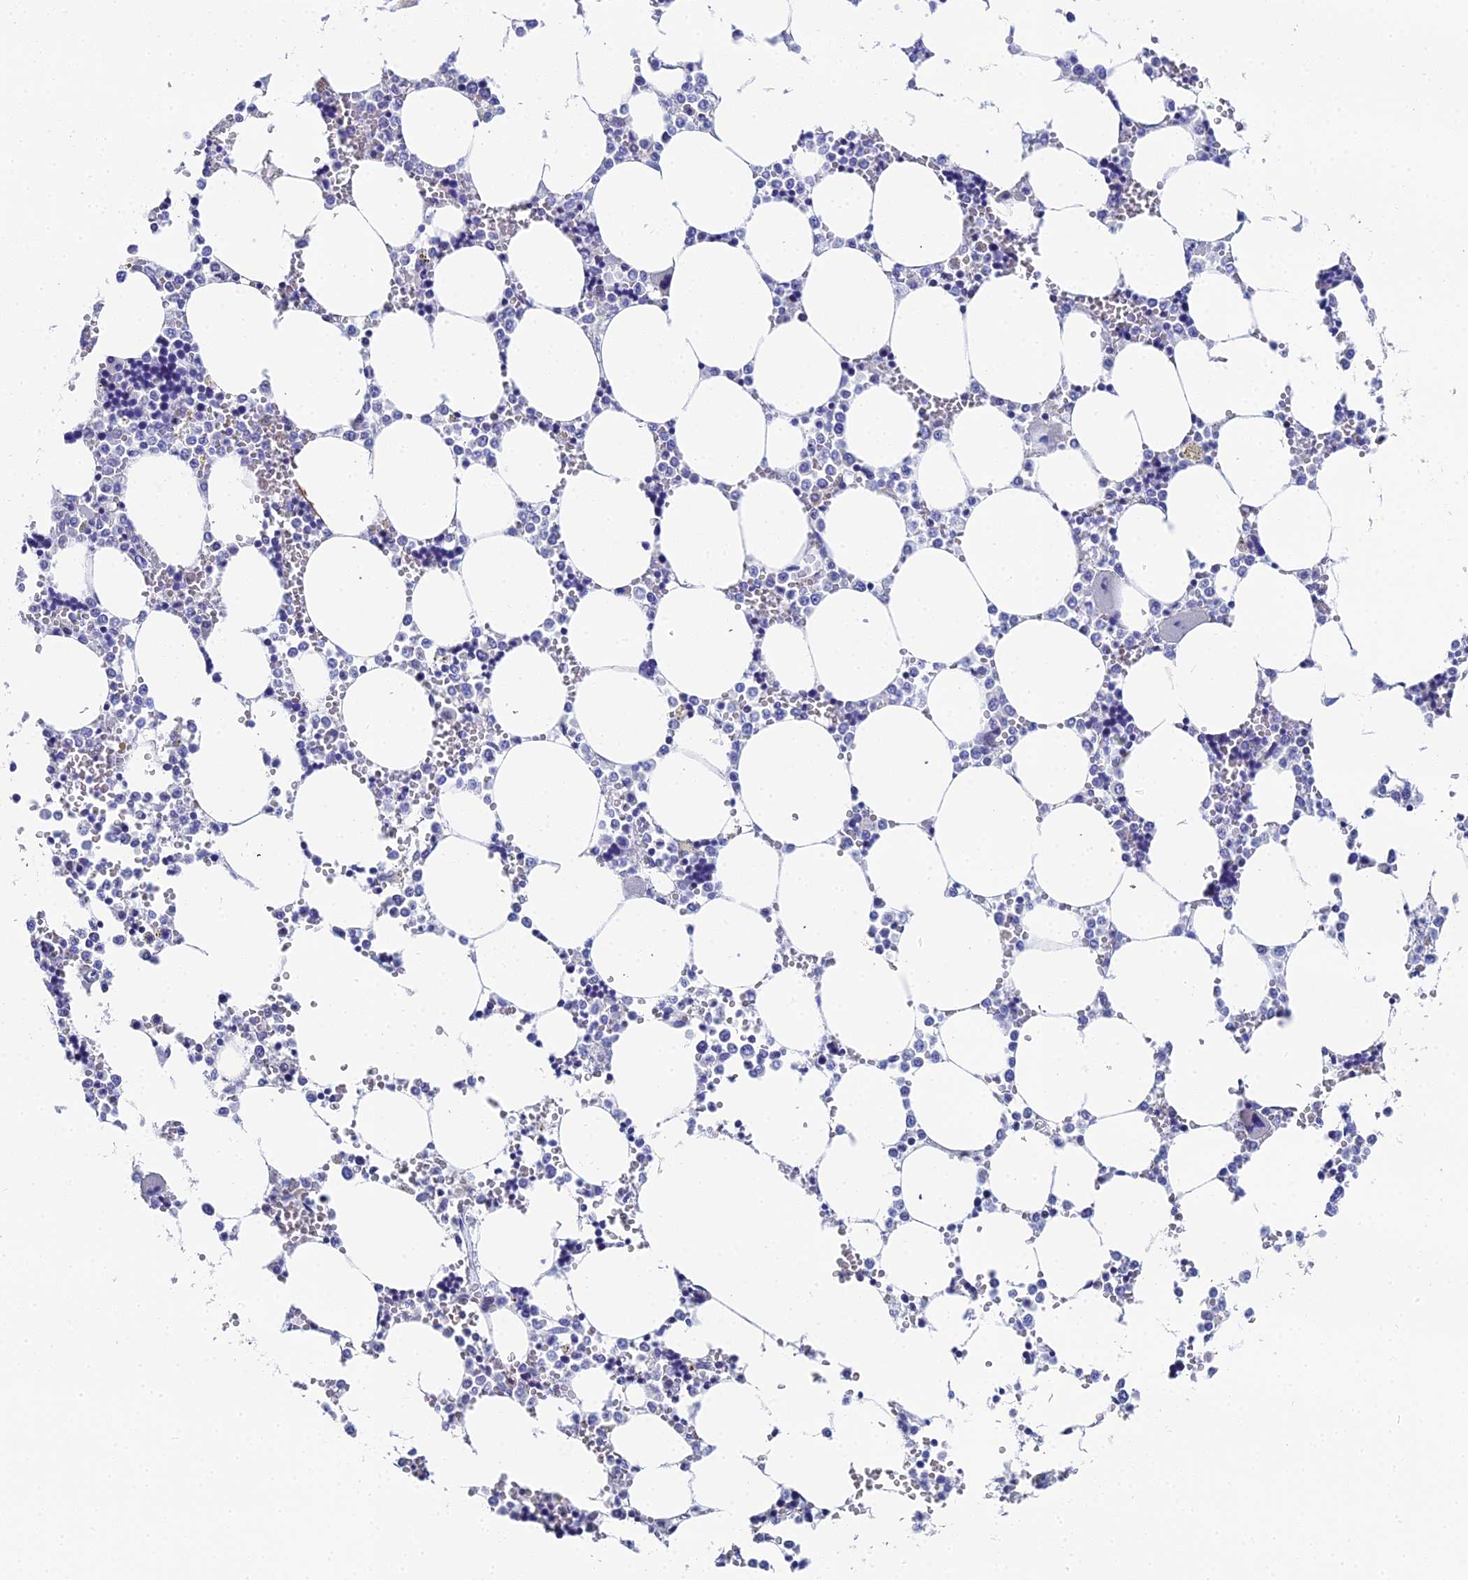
{"staining": {"intensity": "negative", "quantity": "none", "location": "none"}, "tissue": "bone marrow", "cell_type": "Hematopoietic cells", "image_type": "normal", "snomed": [{"axis": "morphology", "description": "Normal tissue, NOS"}, {"axis": "topography", "description": "Bone marrow"}], "caption": "There is no significant staining in hematopoietic cells of bone marrow. (DAB immunohistochemistry (IHC) with hematoxylin counter stain).", "gene": "OCM2", "patient": {"sex": "male", "age": 64}}